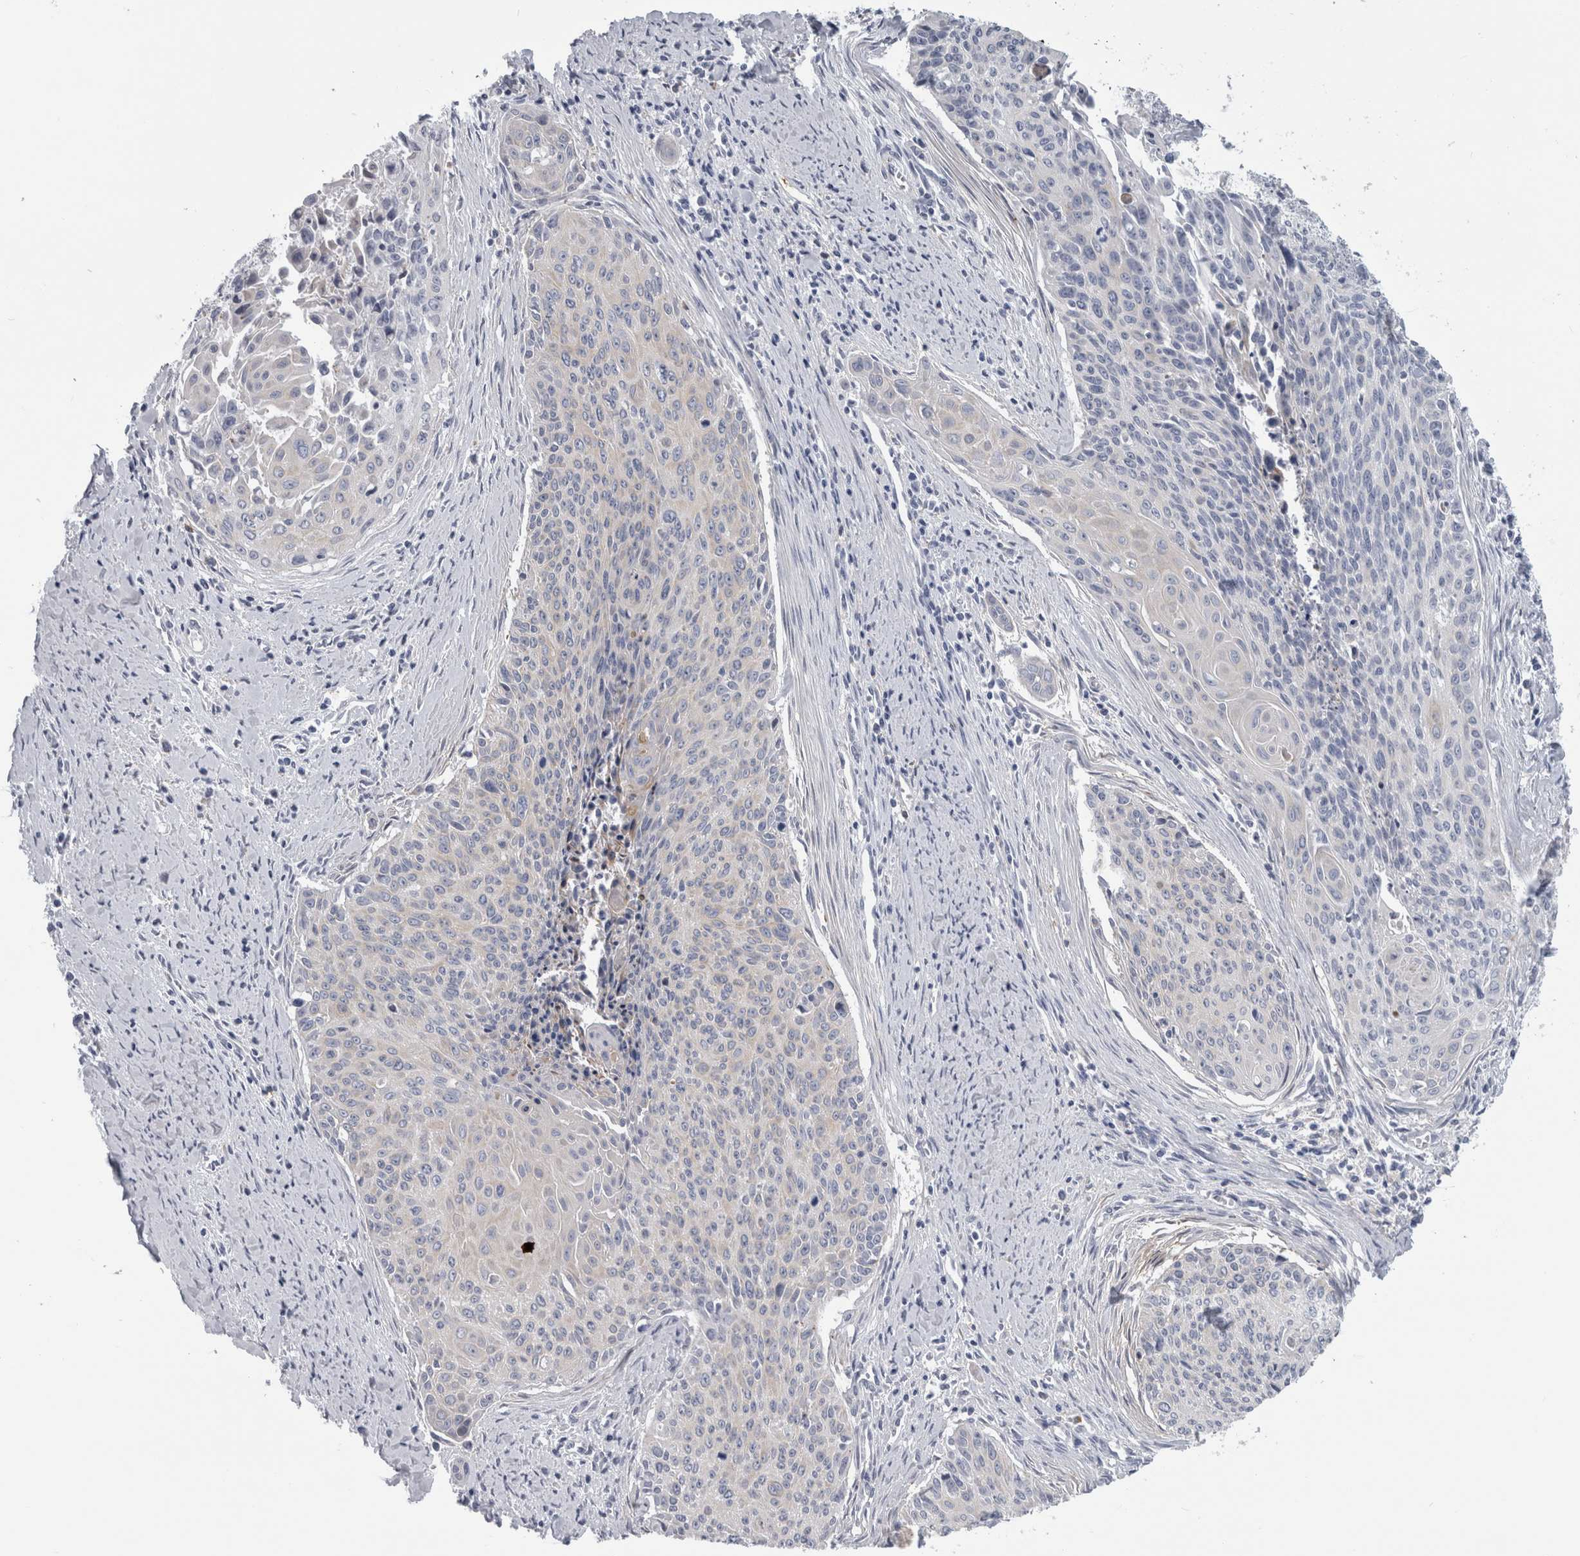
{"staining": {"intensity": "negative", "quantity": "none", "location": "none"}, "tissue": "cervical cancer", "cell_type": "Tumor cells", "image_type": "cancer", "snomed": [{"axis": "morphology", "description": "Squamous cell carcinoma, NOS"}, {"axis": "topography", "description": "Cervix"}], "caption": "DAB immunohistochemical staining of human cervical cancer (squamous cell carcinoma) reveals no significant positivity in tumor cells. (DAB (3,3'-diaminobenzidine) immunohistochemistry (IHC), high magnification).", "gene": "DNAJC24", "patient": {"sex": "female", "age": 55}}